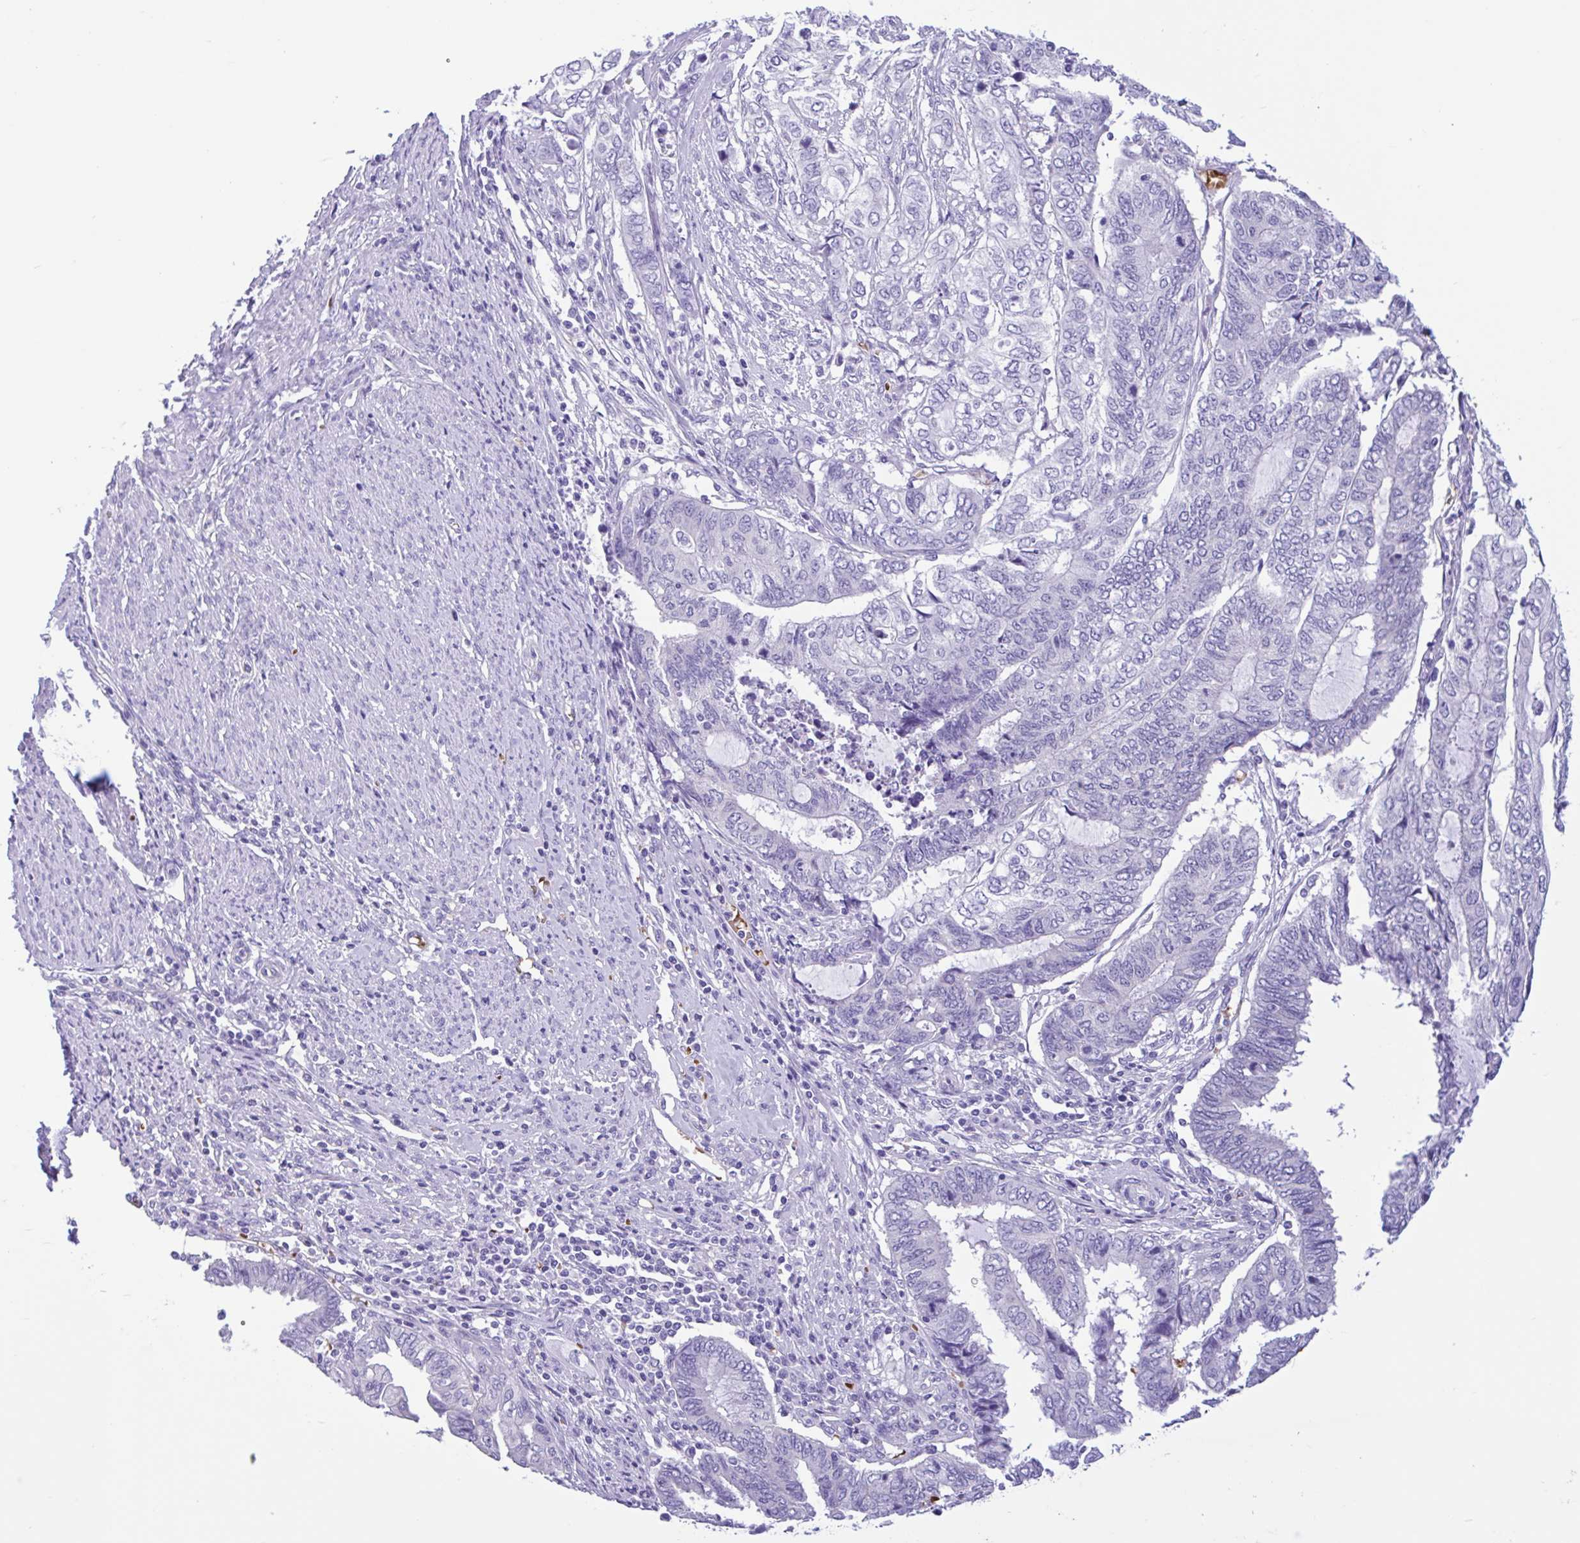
{"staining": {"intensity": "negative", "quantity": "none", "location": "none"}, "tissue": "endometrial cancer", "cell_type": "Tumor cells", "image_type": "cancer", "snomed": [{"axis": "morphology", "description": "Adenocarcinoma, NOS"}, {"axis": "topography", "description": "Uterus"}, {"axis": "topography", "description": "Endometrium"}], "caption": "An immunohistochemistry (IHC) photomicrograph of endometrial adenocarcinoma is shown. There is no staining in tumor cells of endometrial adenocarcinoma.", "gene": "TMEM79", "patient": {"sex": "female", "age": 70}}